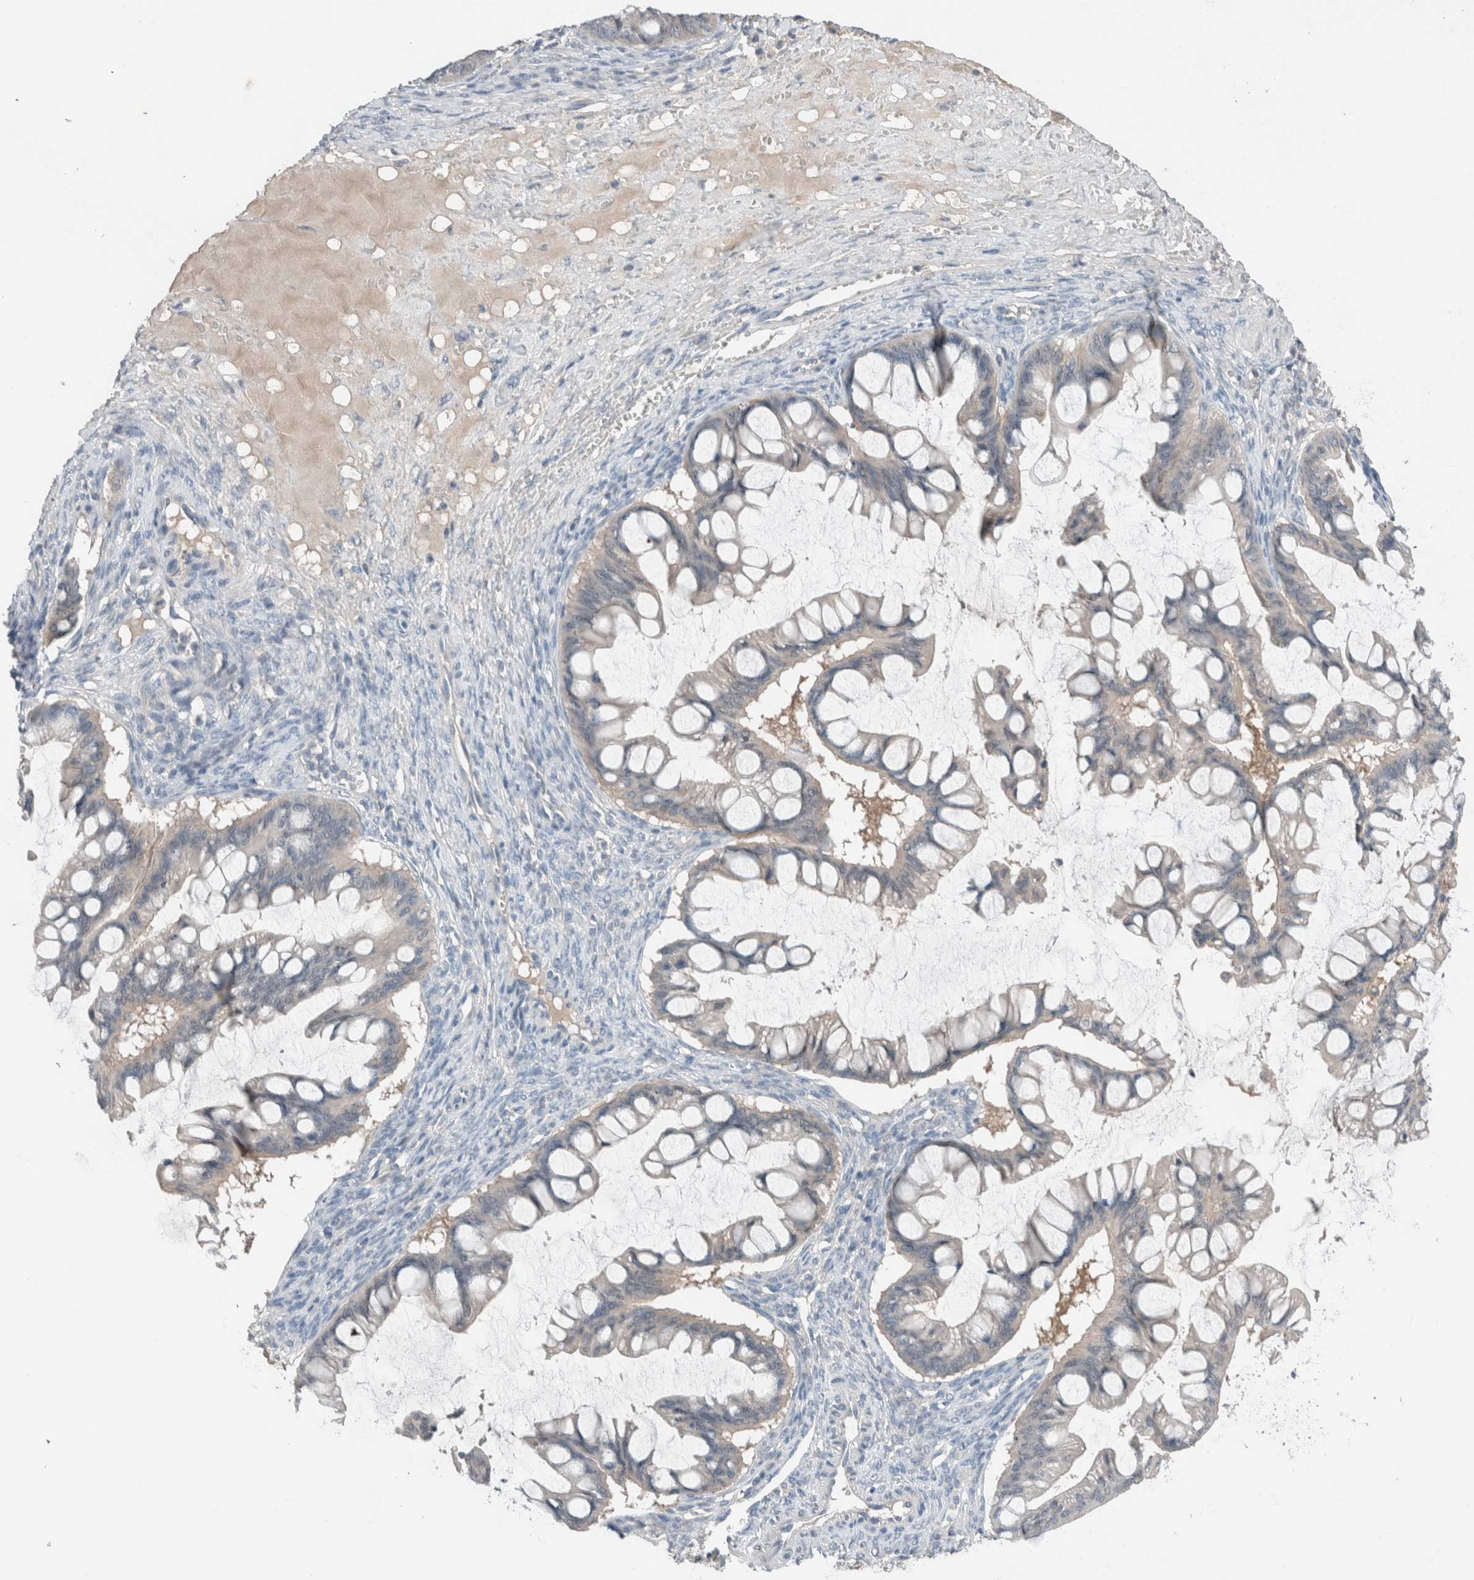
{"staining": {"intensity": "negative", "quantity": "none", "location": "none"}, "tissue": "ovarian cancer", "cell_type": "Tumor cells", "image_type": "cancer", "snomed": [{"axis": "morphology", "description": "Cystadenocarcinoma, mucinous, NOS"}, {"axis": "topography", "description": "Ovary"}], "caption": "A histopathology image of human mucinous cystadenocarcinoma (ovarian) is negative for staining in tumor cells.", "gene": "UGCG", "patient": {"sex": "female", "age": 73}}